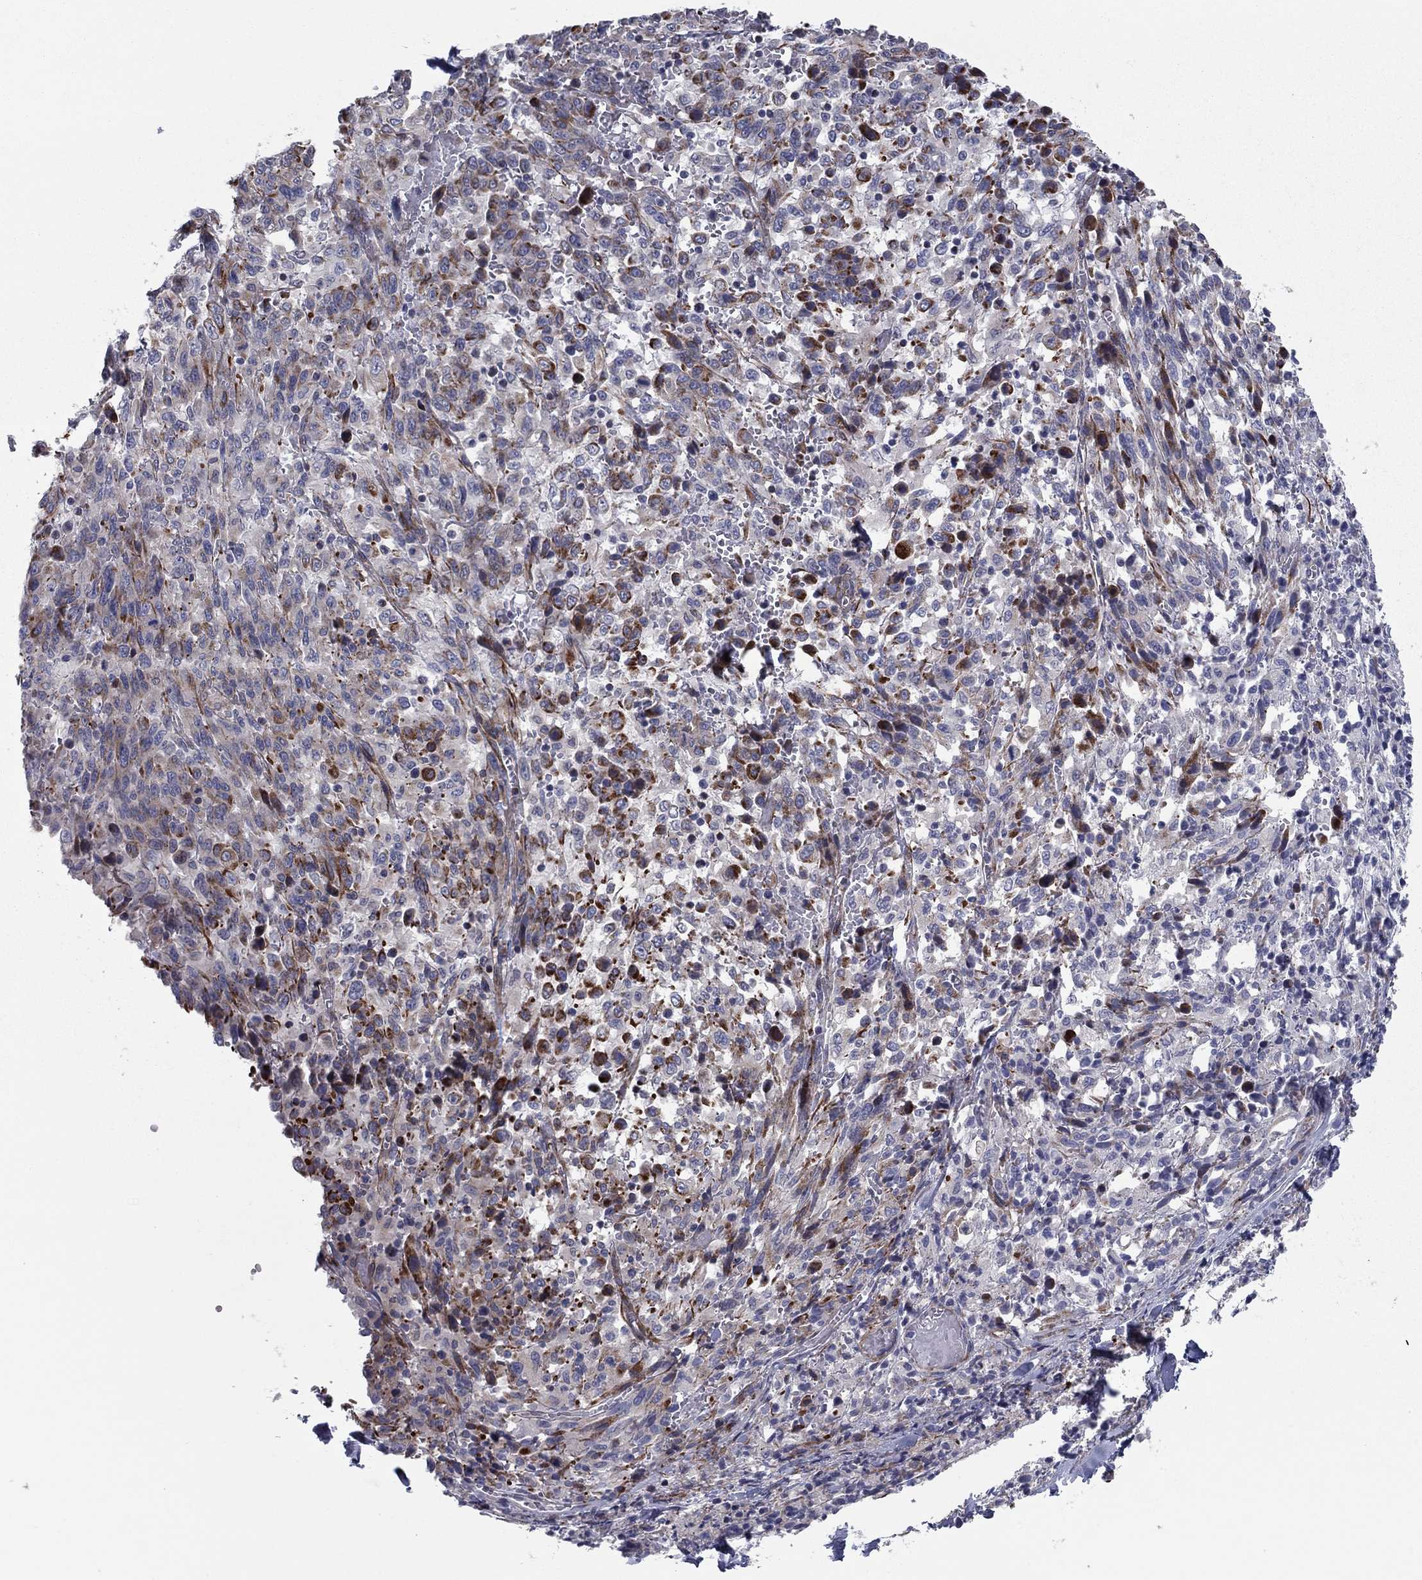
{"staining": {"intensity": "moderate", "quantity": "<25%", "location": "cytoplasmic/membranous"}, "tissue": "melanoma", "cell_type": "Tumor cells", "image_type": "cancer", "snomed": [{"axis": "morphology", "description": "Malignant melanoma, NOS"}, {"axis": "topography", "description": "Skin"}], "caption": "Melanoma stained with DAB IHC shows low levels of moderate cytoplasmic/membranous positivity in approximately <25% of tumor cells.", "gene": "CLSTN1", "patient": {"sex": "female", "age": 91}}